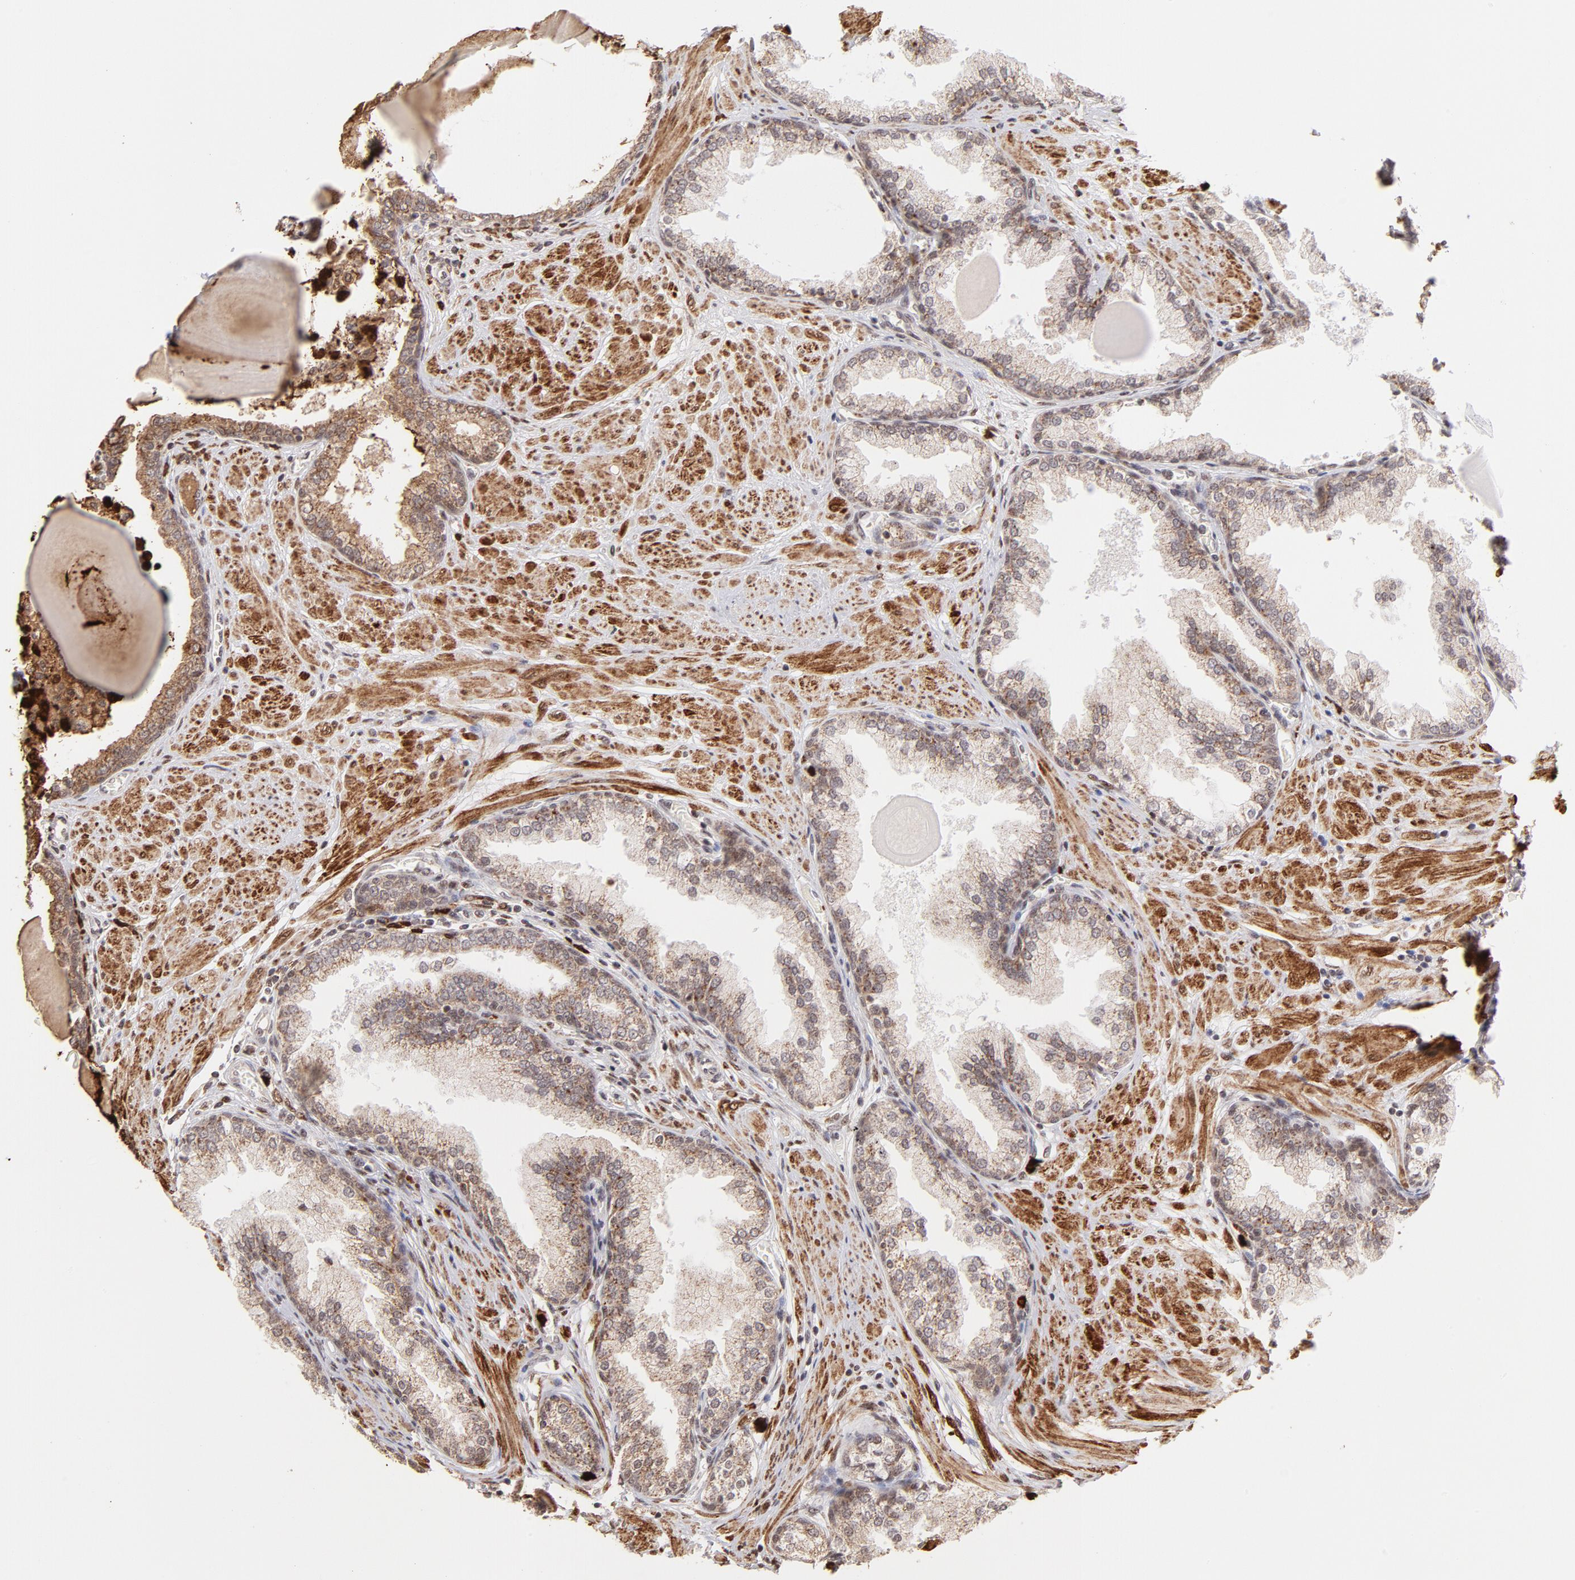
{"staining": {"intensity": "moderate", "quantity": ">75%", "location": "cytoplasmic/membranous,nuclear"}, "tissue": "prostate", "cell_type": "Glandular cells", "image_type": "normal", "snomed": [{"axis": "morphology", "description": "Normal tissue, NOS"}, {"axis": "topography", "description": "Prostate"}], "caption": "The histopathology image shows staining of unremarkable prostate, revealing moderate cytoplasmic/membranous,nuclear protein positivity (brown color) within glandular cells. (DAB (3,3'-diaminobenzidine) IHC with brightfield microscopy, high magnification).", "gene": "ZFX", "patient": {"sex": "male", "age": 51}}